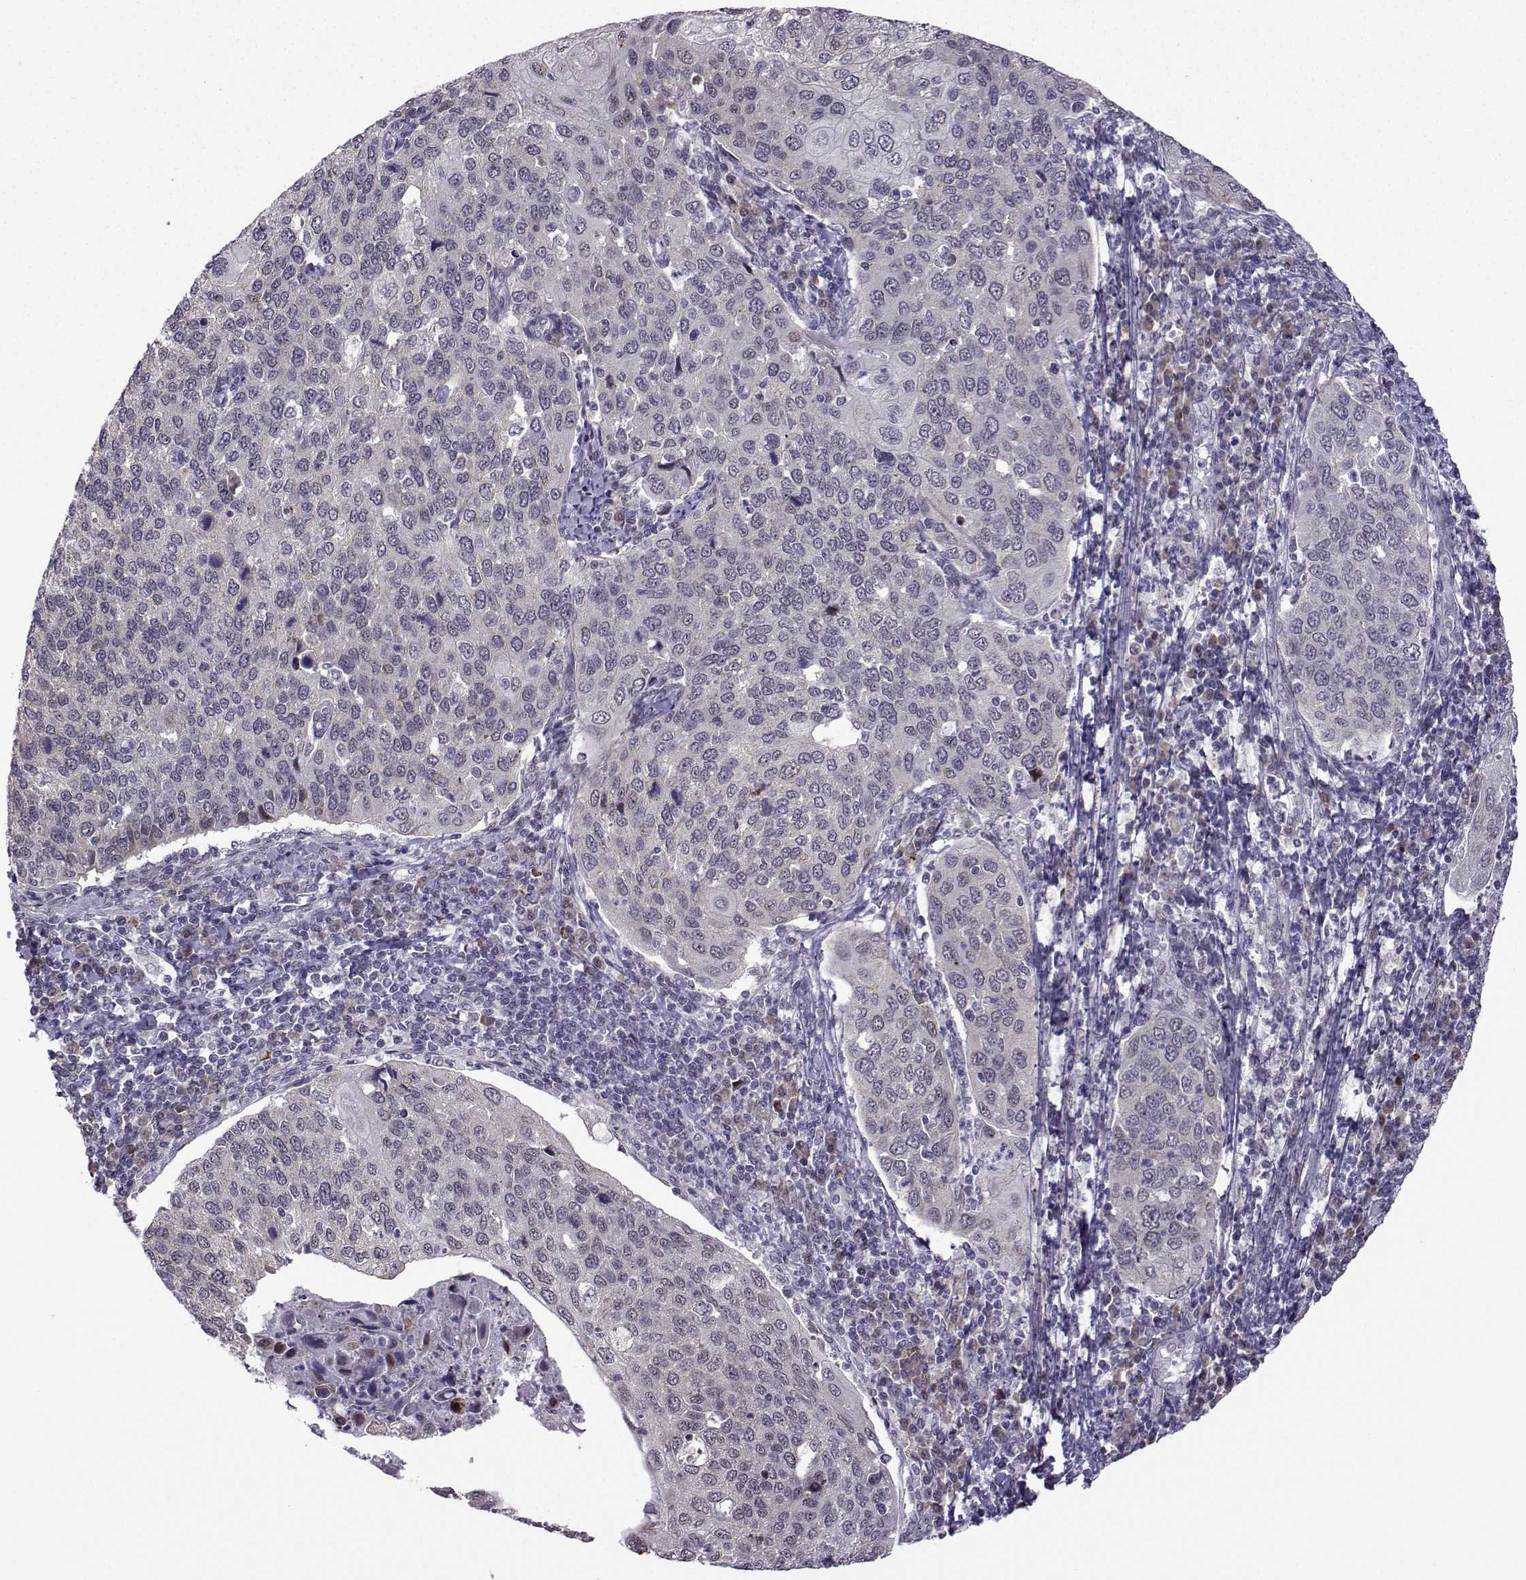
{"staining": {"intensity": "negative", "quantity": "none", "location": "none"}, "tissue": "cervical cancer", "cell_type": "Tumor cells", "image_type": "cancer", "snomed": [{"axis": "morphology", "description": "Squamous cell carcinoma, NOS"}, {"axis": "topography", "description": "Cervix"}], "caption": "Image shows no protein staining in tumor cells of cervical cancer (squamous cell carcinoma) tissue. The staining was performed using DAB to visualize the protein expression in brown, while the nuclei were stained in blue with hematoxylin (Magnification: 20x).", "gene": "FGF3", "patient": {"sex": "female", "age": 54}}